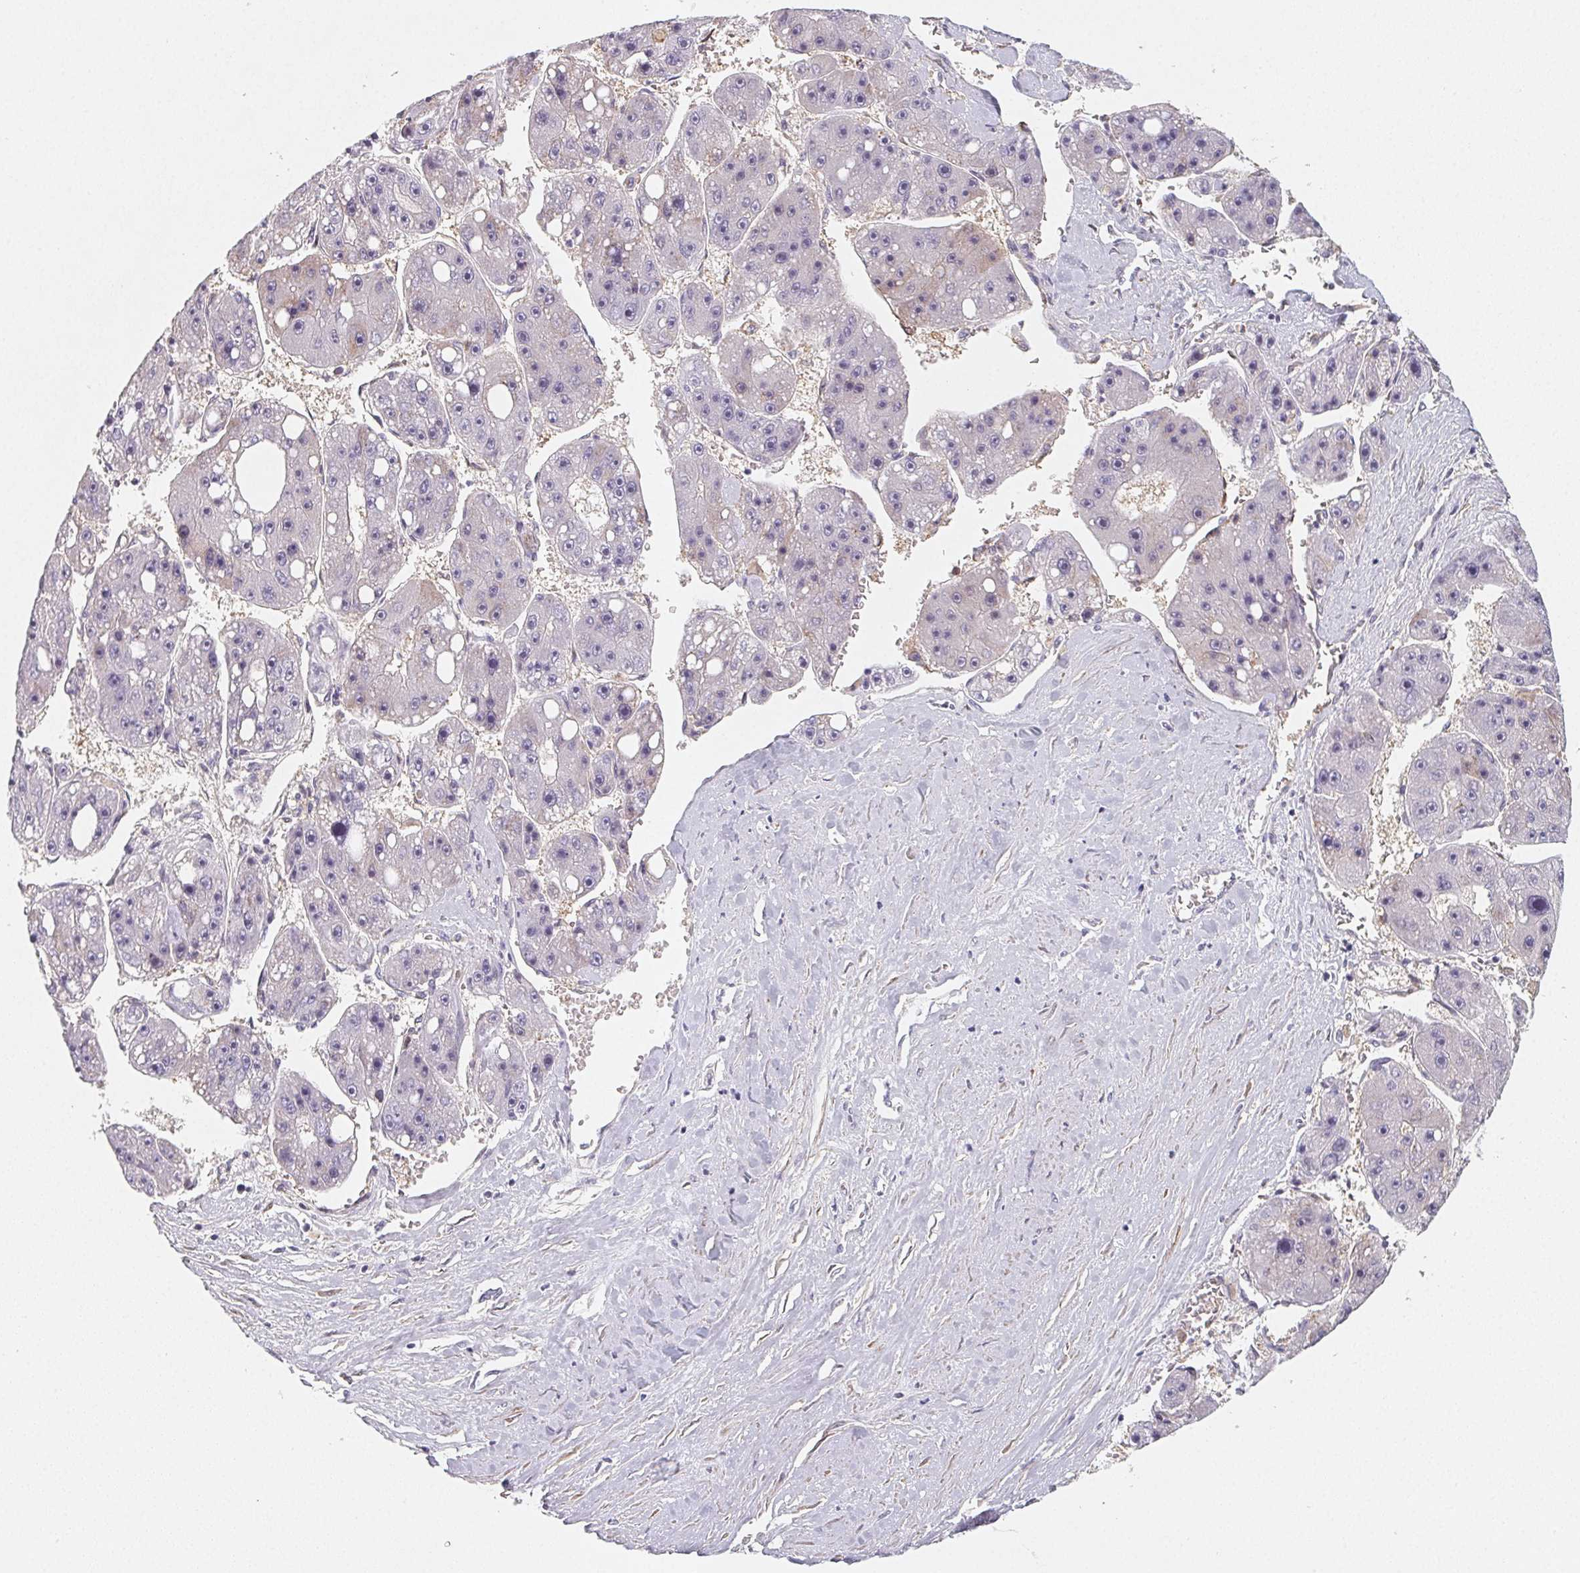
{"staining": {"intensity": "negative", "quantity": "none", "location": "none"}, "tissue": "liver cancer", "cell_type": "Tumor cells", "image_type": "cancer", "snomed": [{"axis": "morphology", "description": "Carcinoma, Hepatocellular, NOS"}, {"axis": "topography", "description": "Liver"}], "caption": "A high-resolution histopathology image shows immunohistochemistry staining of liver cancer (hepatocellular carcinoma), which reveals no significant expression in tumor cells. (DAB immunohistochemistry (IHC) with hematoxylin counter stain).", "gene": "LRRC23", "patient": {"sex": "female", "age": 61}}